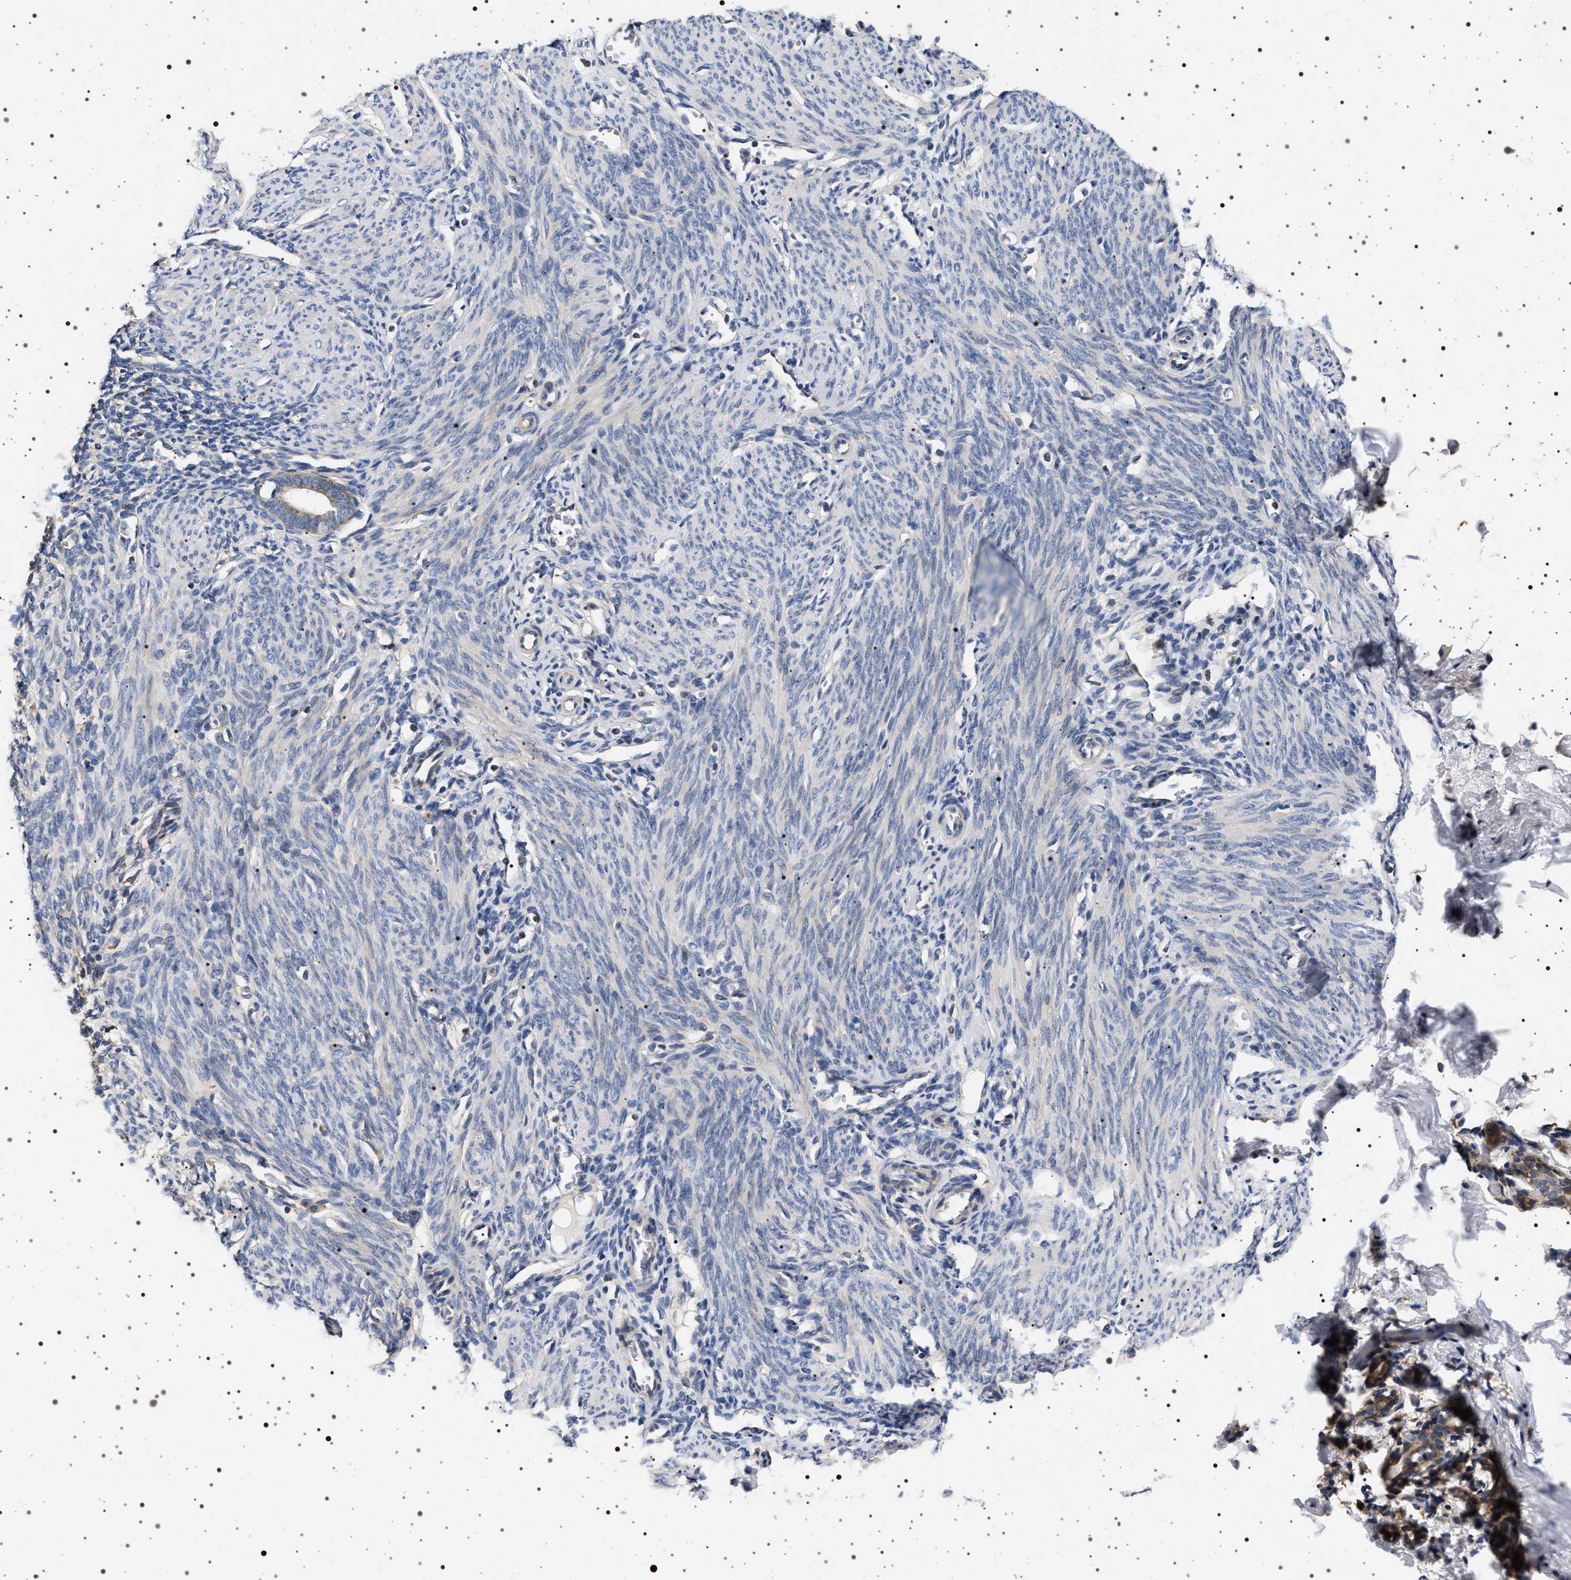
{"staining": {"intensity": "negative", "quantity": "none", "location": "none"}, "tissue": "endometrium", "cell_type": "Cells in endometrial stroma", "image_type": "normal", "snomed": [{"axis": "morphology", "description": "Normal tissue, NOS"}, {"axis": "morphology", "description": "Adenocarcinoma, NOS"}, {"axis": "topography", "description": "Endometrium"}], "caption": "This is an immunohistochemistry (IHC) photomicrograph of unremarkable human endometrium. There is no staining in cells in endometrial stroma.", "gene": "DCBLD2", "patient": {"sex": "female", "age": 57}}